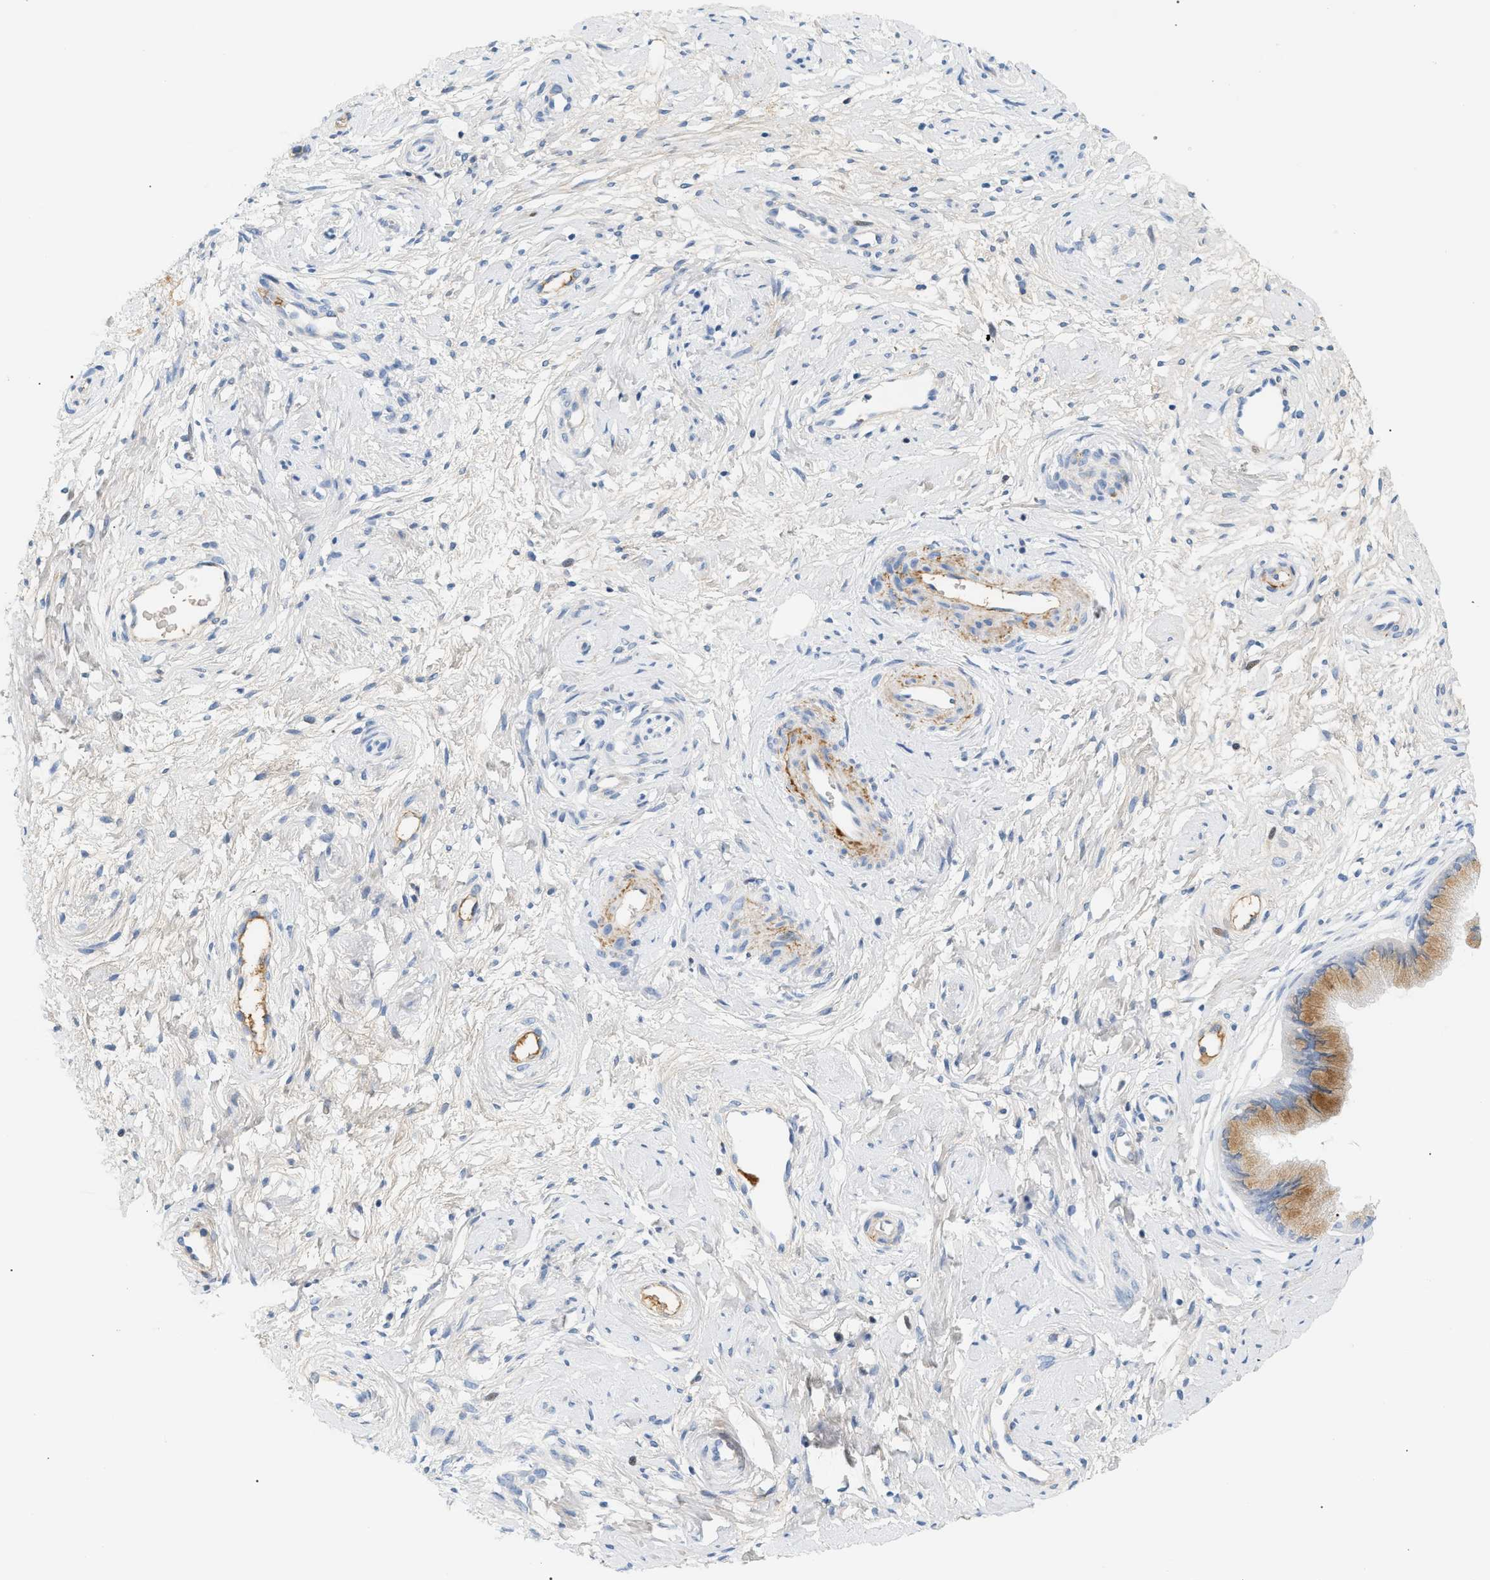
{"staining": {"intensity": "moderate", "quantity": ">75%", "location": "cytoplasmic/membranous"}, "tissue": "cervix", "cell_type": "Glandular cells", "image_type": "normal", "snomed": [{"axis": "morphology", "description": "Normal tissue, NOS"}, {"axis": "topography", "description": "Cervix"}], "caption": "Cervix stained with DAB (3,3'-diaminobenzidine) immunohistochemistry (IHC) demonstrates medium levels of moderate cytoplasmic/membranous staining in approximately >75% of glandular cells. Using DAB (brown) and hematoxylin (blue) stains, captured at high magnification using brightfield microscopy.", "gene": "CFH", "patient": {"sex": "female", "age": 39}}